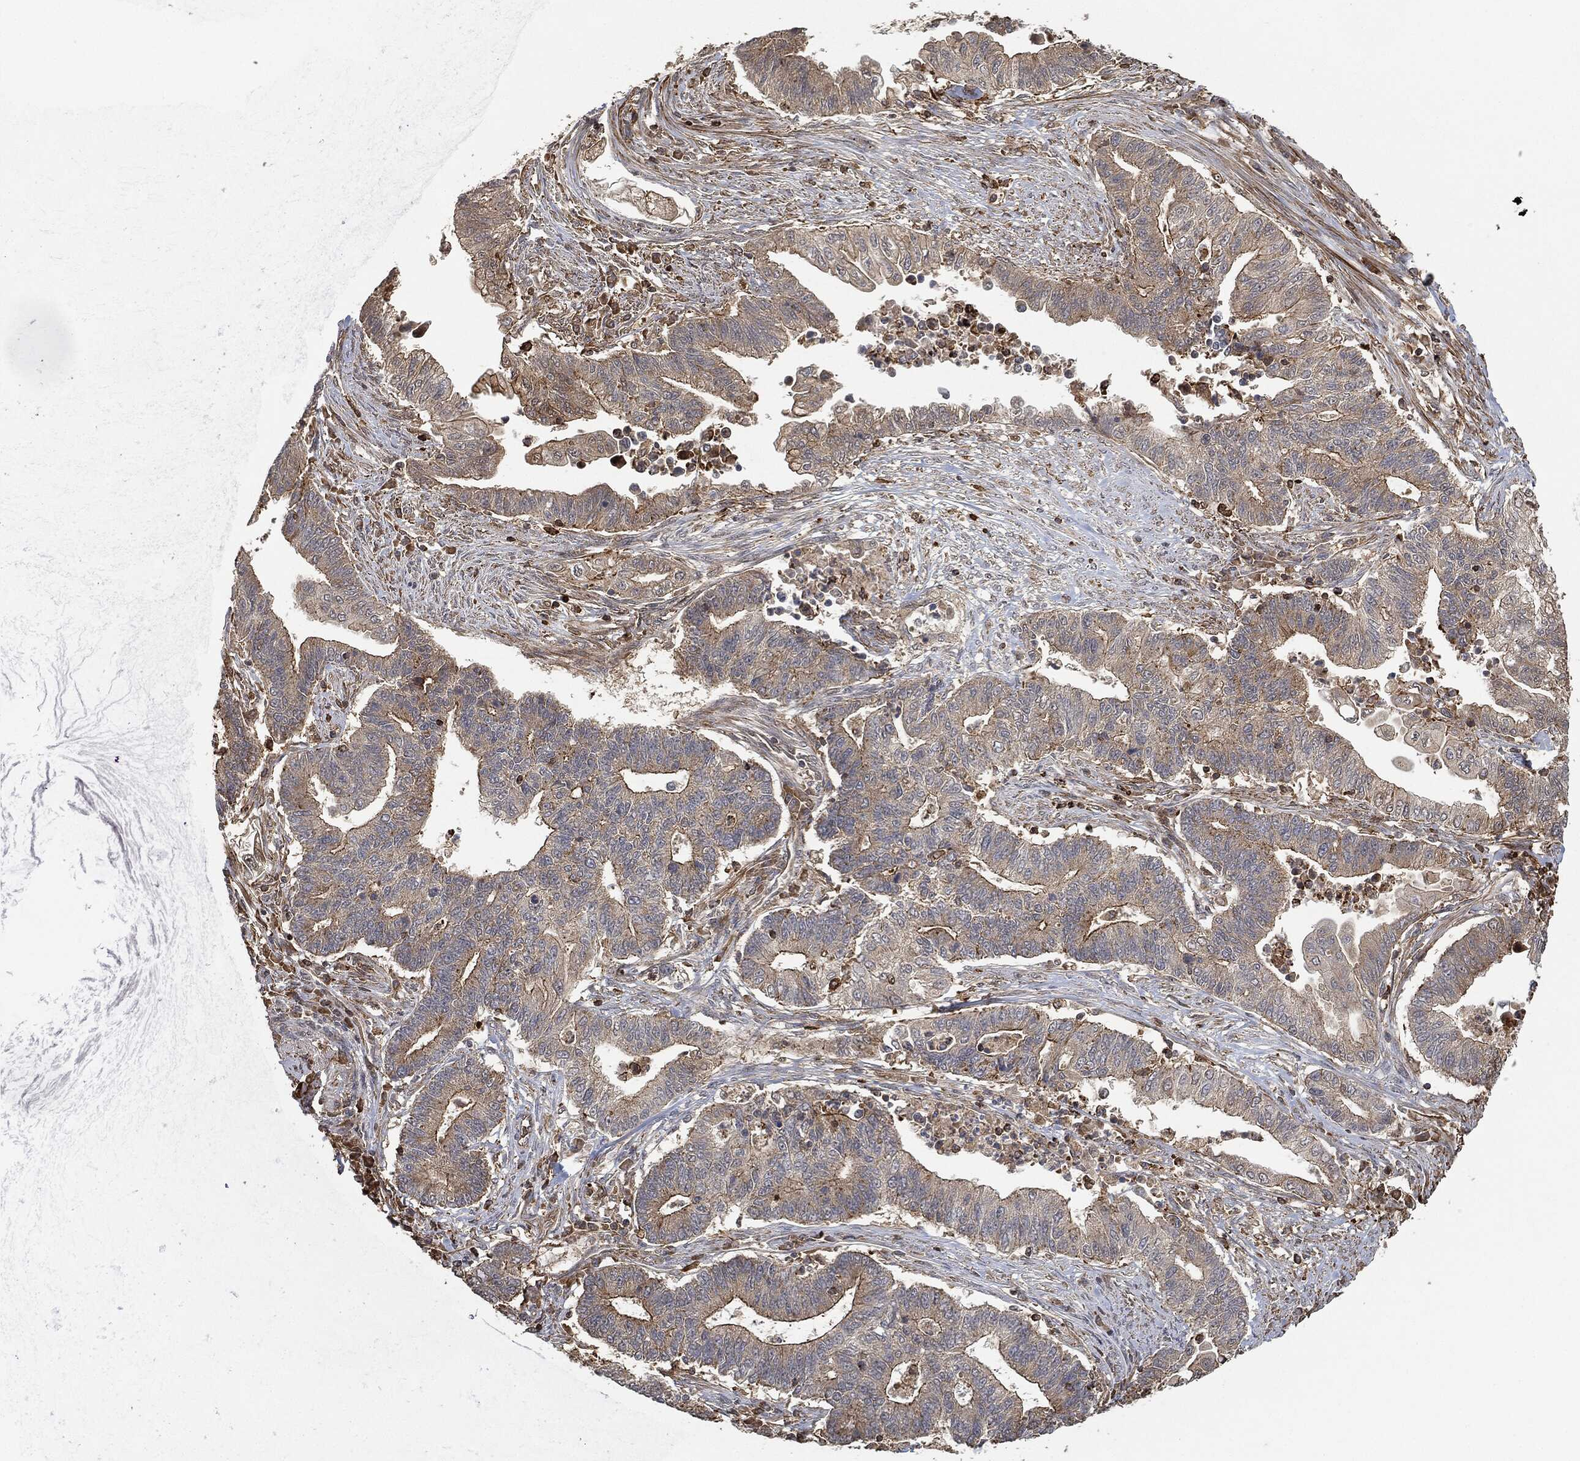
{"staining": {"intensity": "strong", "quantity": "<25%", "location": "cytoplasmic/membranous"}, "tissue": "endometrial cancer", "cell_type": "Tumor cells", "image_type": "cancer", "snomed": [{"axis": "morphology", "description": "Adenocarcinoma, NOS"}, {"axis": "topography", "description": "Uterus"}, {"axis": "topography", "description": "Endometrium"}], "caption": "Adenocarcinoma (endometrial) stained with a protein marker reveals strong staining in tumor cells.", "gene": "TPT1", "patient": {"sex": "female", "age": 54}}